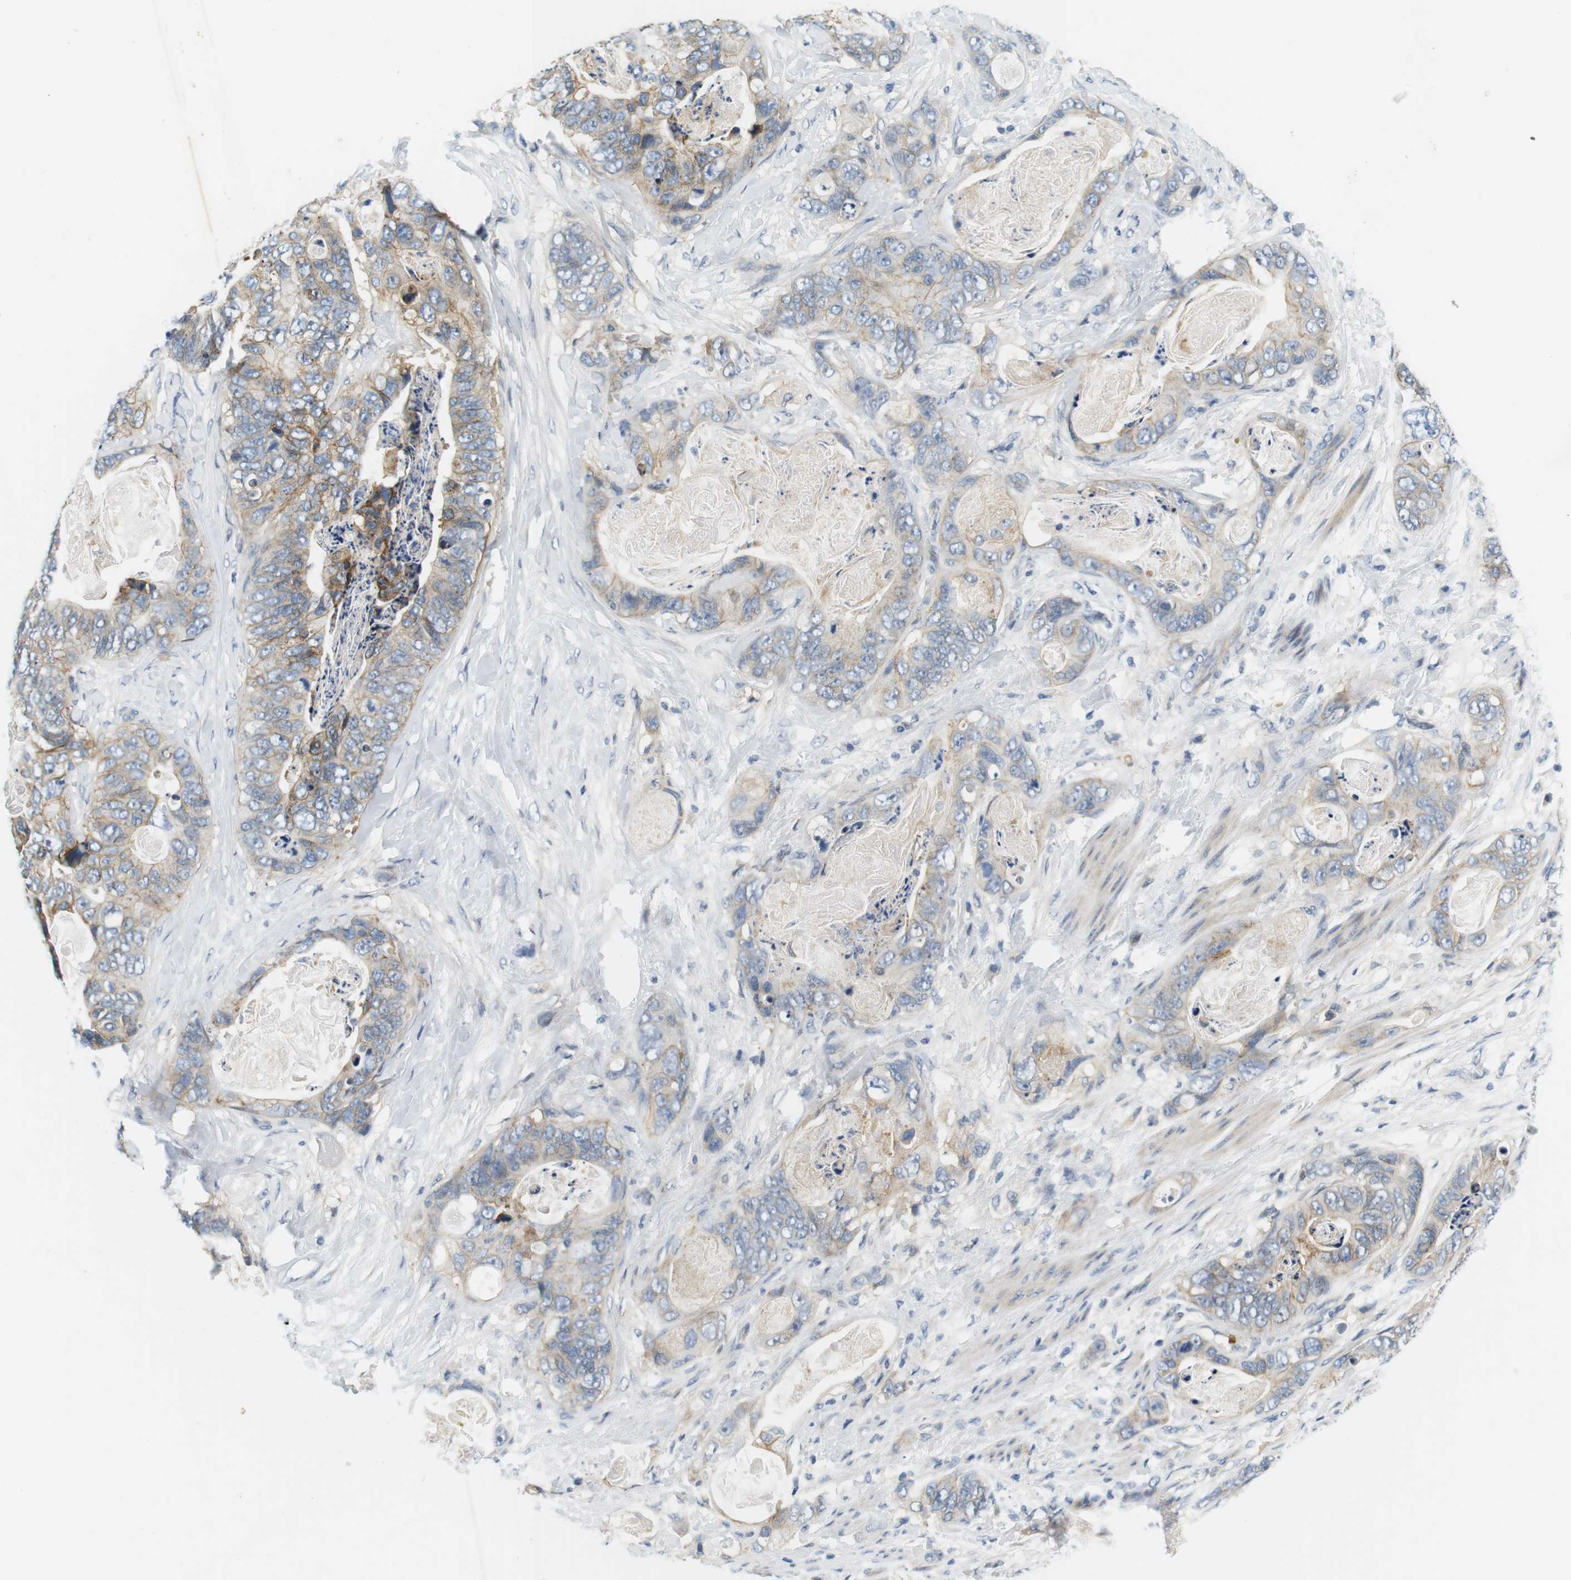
{"staining": {"intensity": "moderate", "quantity": "<25%", "location": "cytoplasmic/membranous"}, "tissue": "stomach cancer", "cell_type": "Tumor cells", "image_type": "cancer", "snomed": [{"axis": "morphology", "description": "Adenocarcinoma, NOS"}, {"axis": "topography", "description": "Stomach"}], "caption": "The immunohistochemical stain highlights moderate cytoplasmic/membranous positivity in tumor cells of stomach adenocarcinoma tissue. The protein is shown in brown color, while the nuclei are stained blue.", "gene": "SLC30A1", "patient": {"sex": "female", "age": 89}}